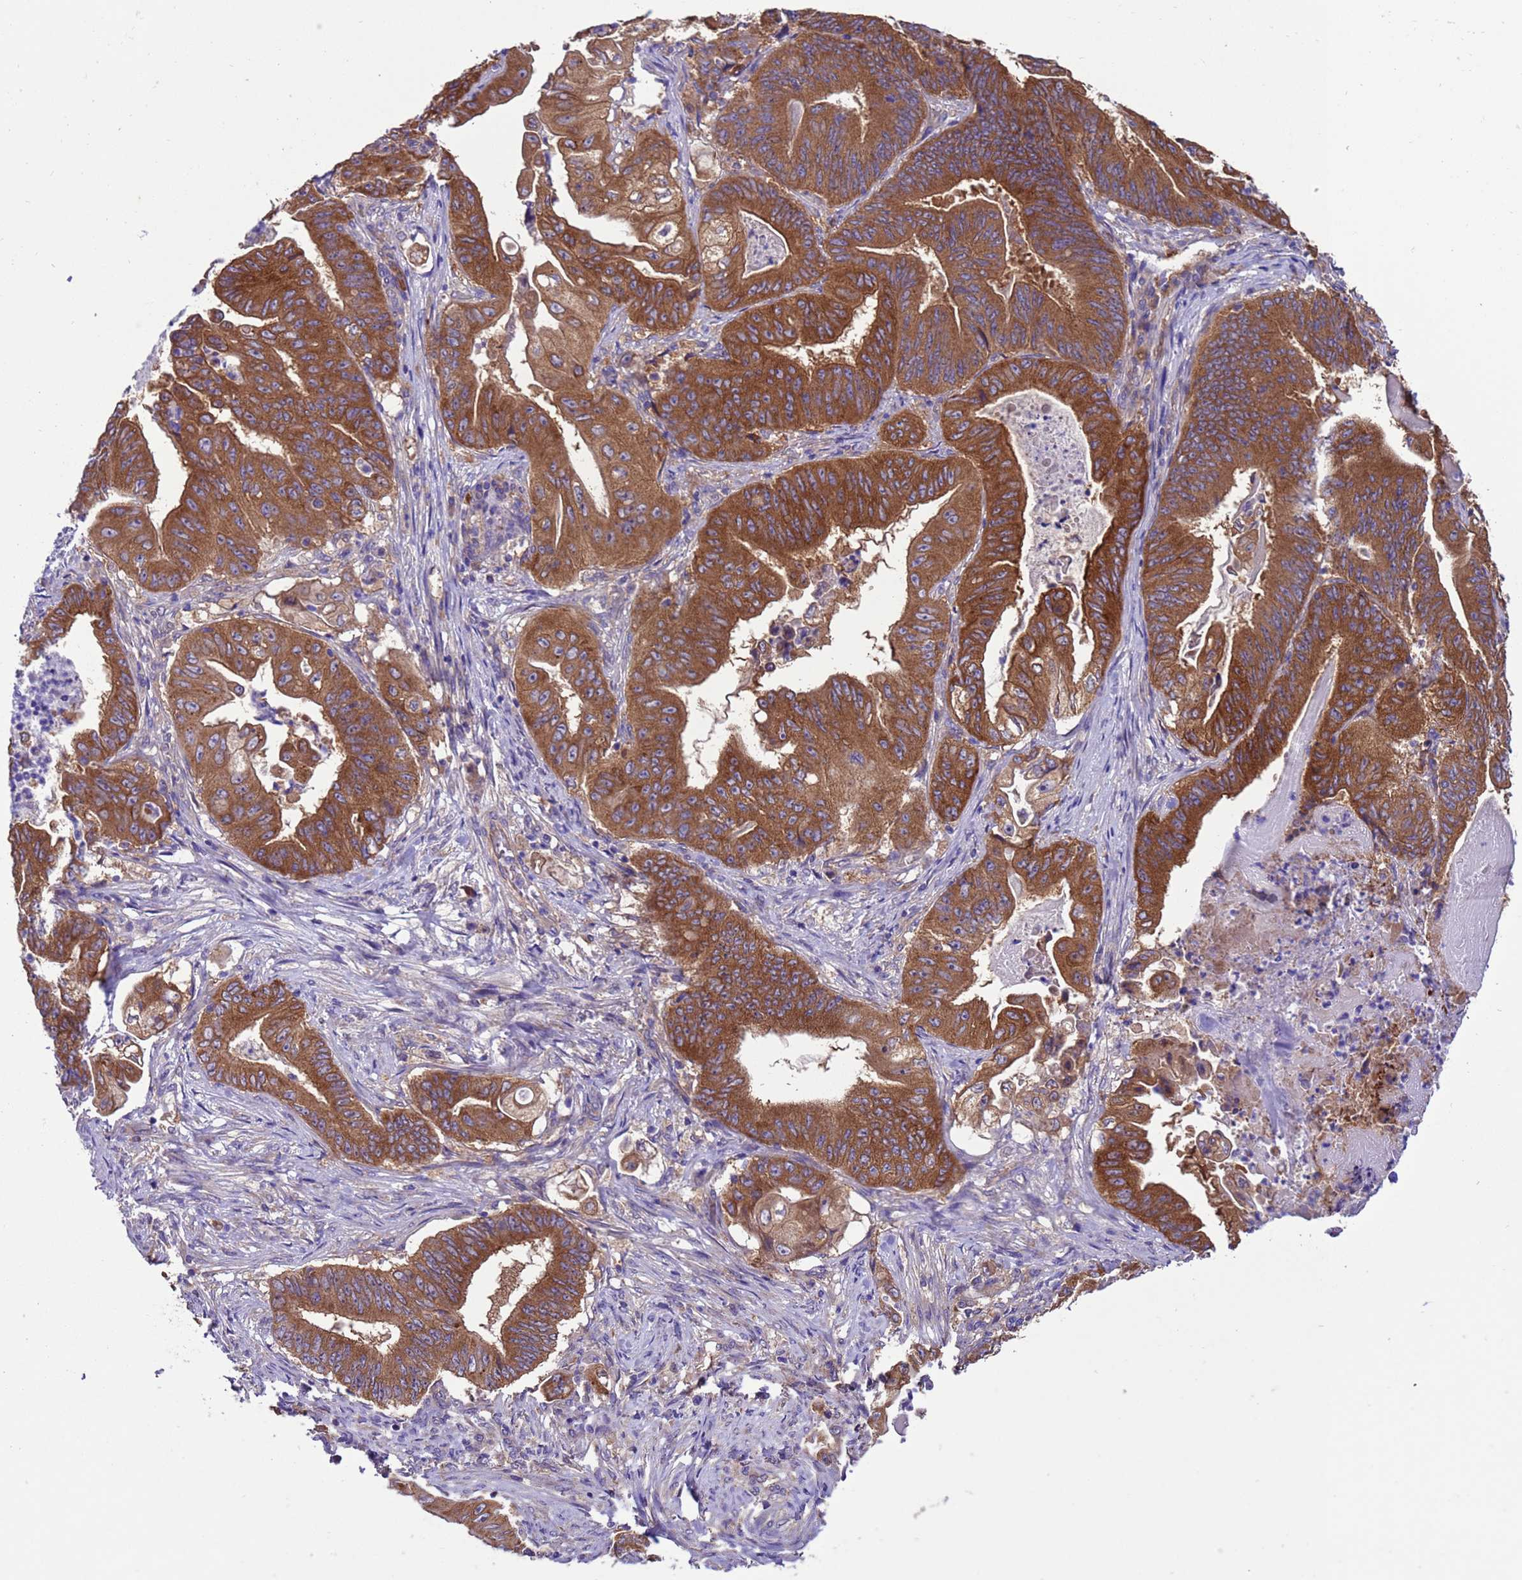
{"staining": {"intensity": "strong", "quantity": ">75%", "location": "cytoplasmic/membranous"}, "tissue": "stomach cancer", "cell_type": "Tumor cells", "image_type": "cancer", "snomed": [{"axis": "morphology", "description": "Adenocarcinoma, NOS"}, {"axis": "topography", "description": "Stomach"}], "caption": "A high amount of strong cytoplasmic/membranous positivity is present in approximately >75% of tumor cells in adenocarcinoma (stomach) tissue.", "gene": "ARHGAP12", "patient": {"sex": "female", "age": 73}}